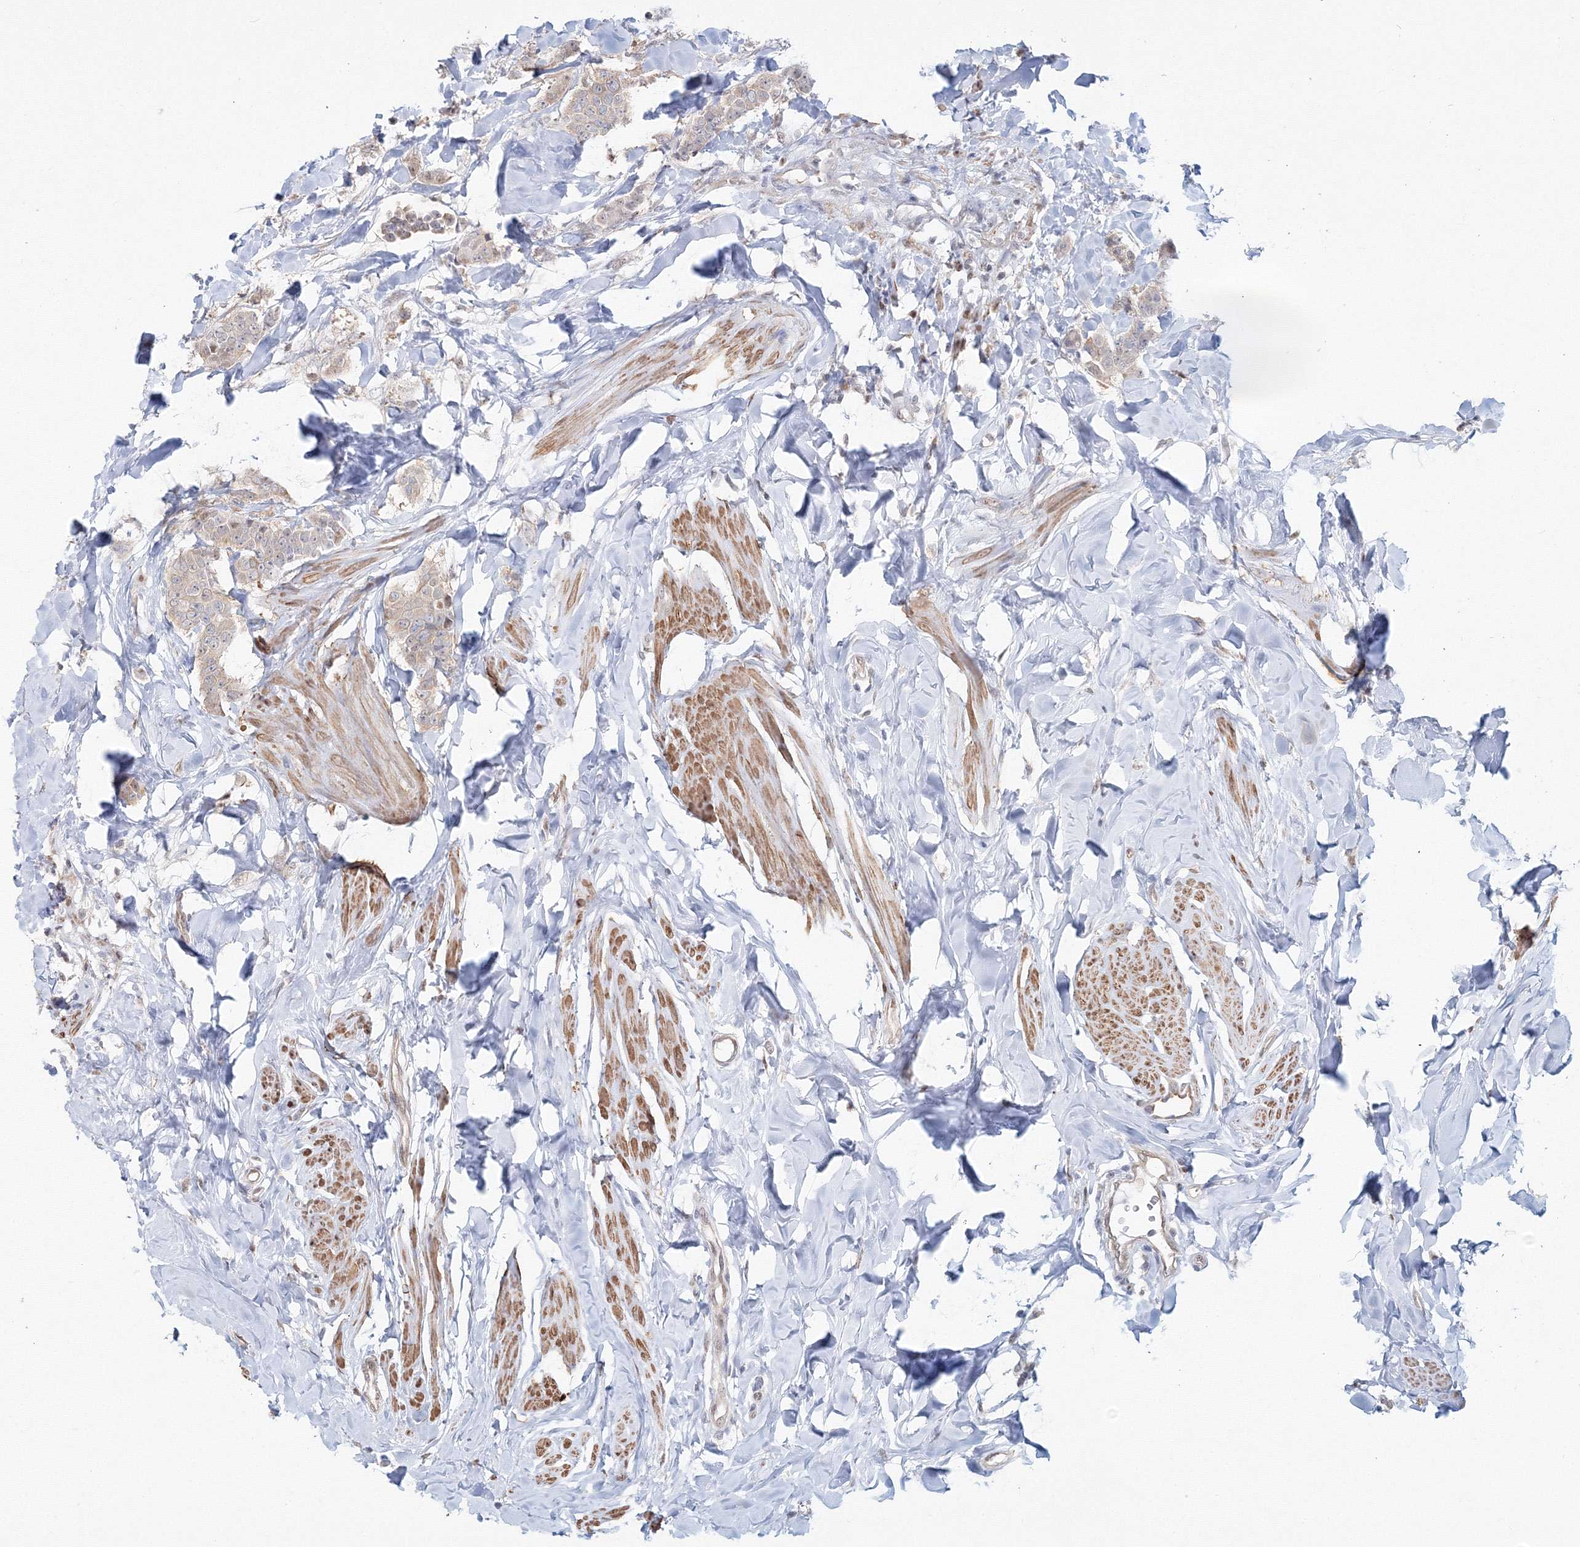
{"staining": {"intensity": "negative", "quantity": "none", "location": "none"}, "tissue": "breast cancer", "cell_type": "Tumor cells", "image_type": "cancer", "snomed": [{"axis": "morphology", "description": "Duct carcinoma"}, {"axis": "topography", "description": "Breast"}], "caption": "Protein analysis of breast cancer displays no significant staining in tumor cells.", "gene": "ARHGAP21", "patient": {"sex": "female", "age": 40}}